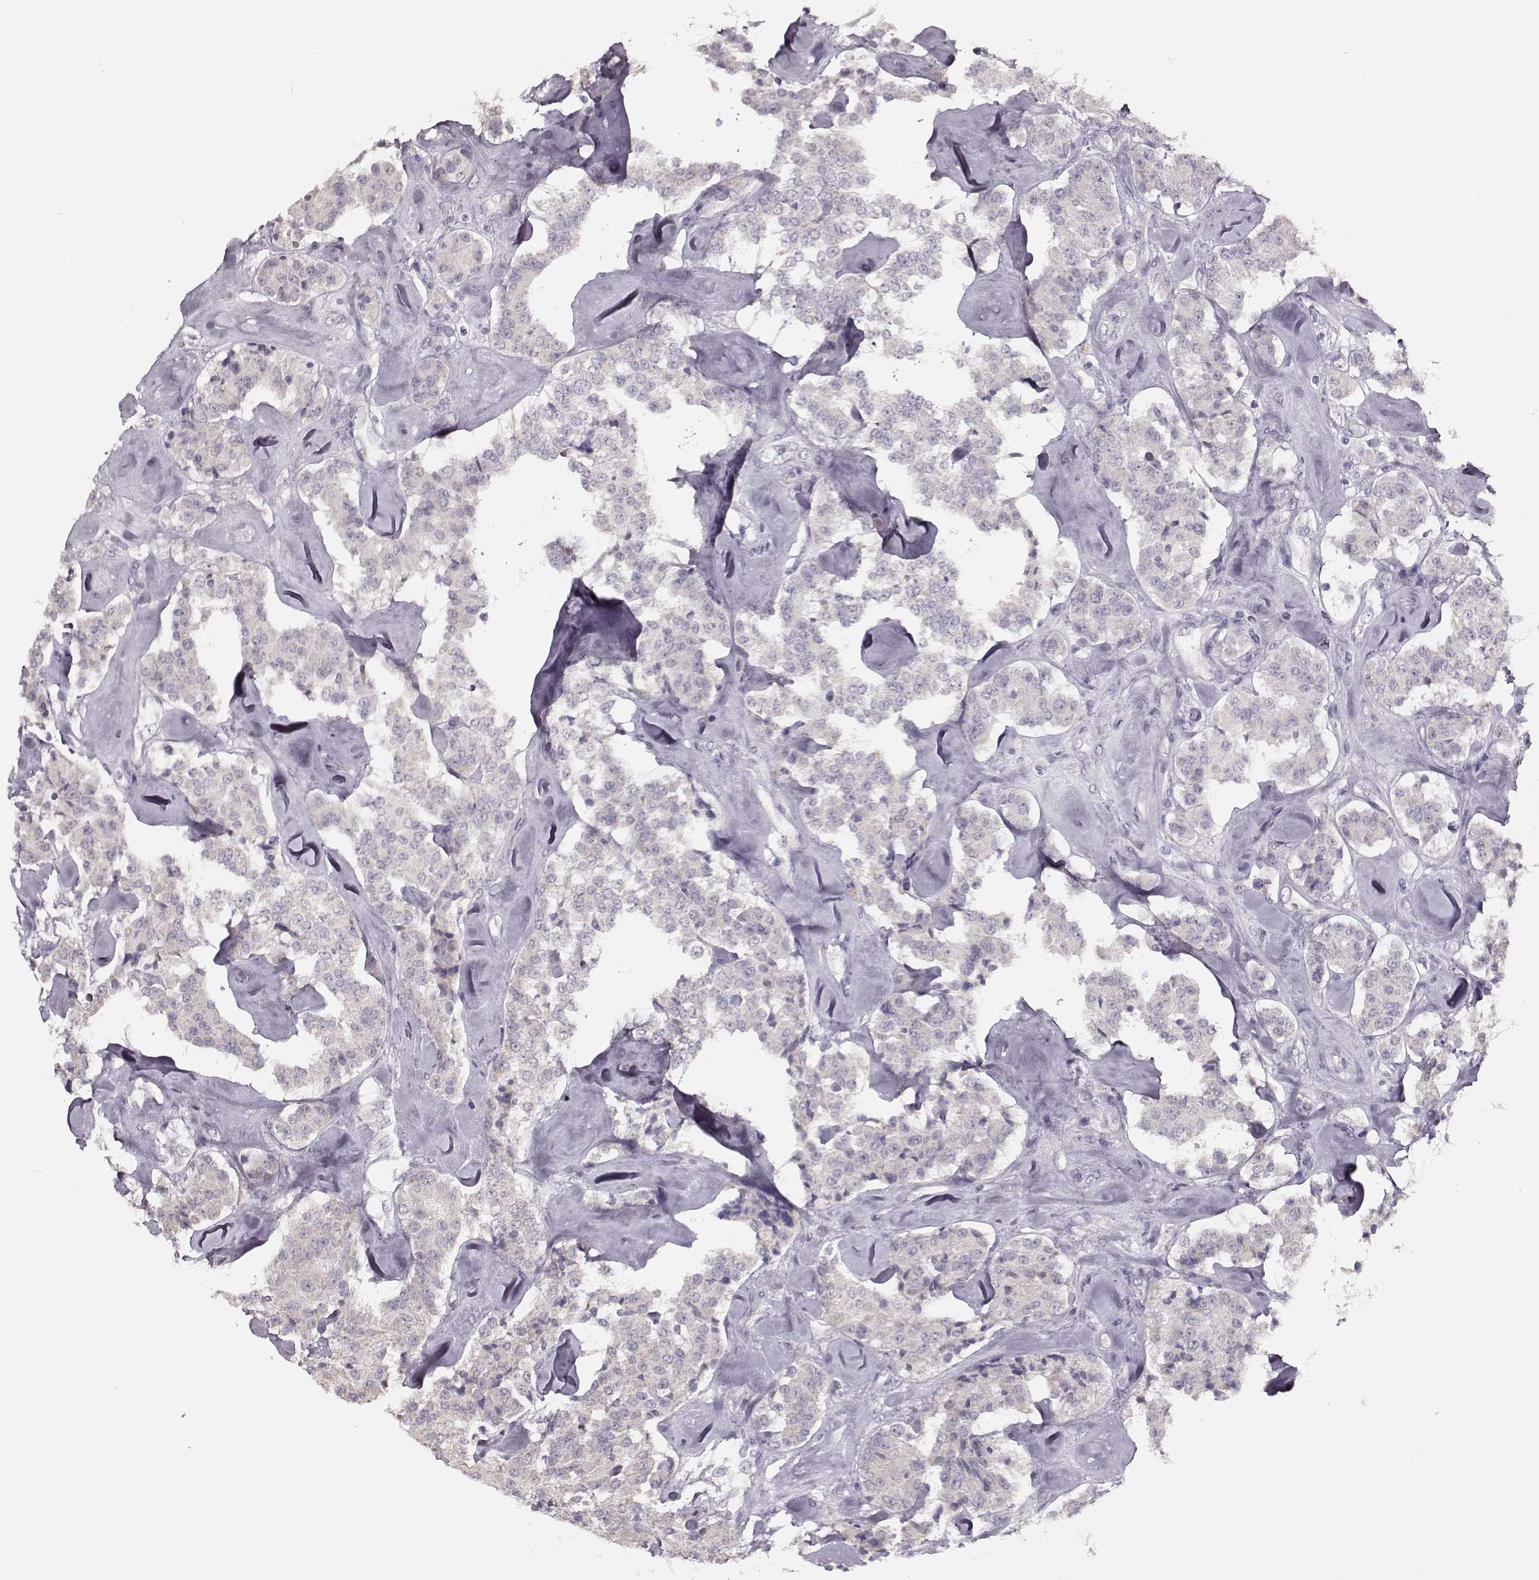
{"staining": {"intensity": "negative", "quantity": "none", "location": "none"}, "tissue": "carcinoid", "cell_type": "Tumor cells", "image_type": "cancer", "snomed": [{"axis": "morphology", "description": "Carcinoid, malignant, NOS"}, {"axis": "topography", "description": "Pancreas"}], "caption": "This histopathology image is of carcinoid stained with IHC to label a protein in brown with the nuclei are counter-stained blue. There is no expression in tumor cells. (DAB (3,3'-diaminobenzidine) immunohistochemistry (IHC), high magnification).", "gene": "MAP6D1", "patient": {"sex": "male", "age": 41}}